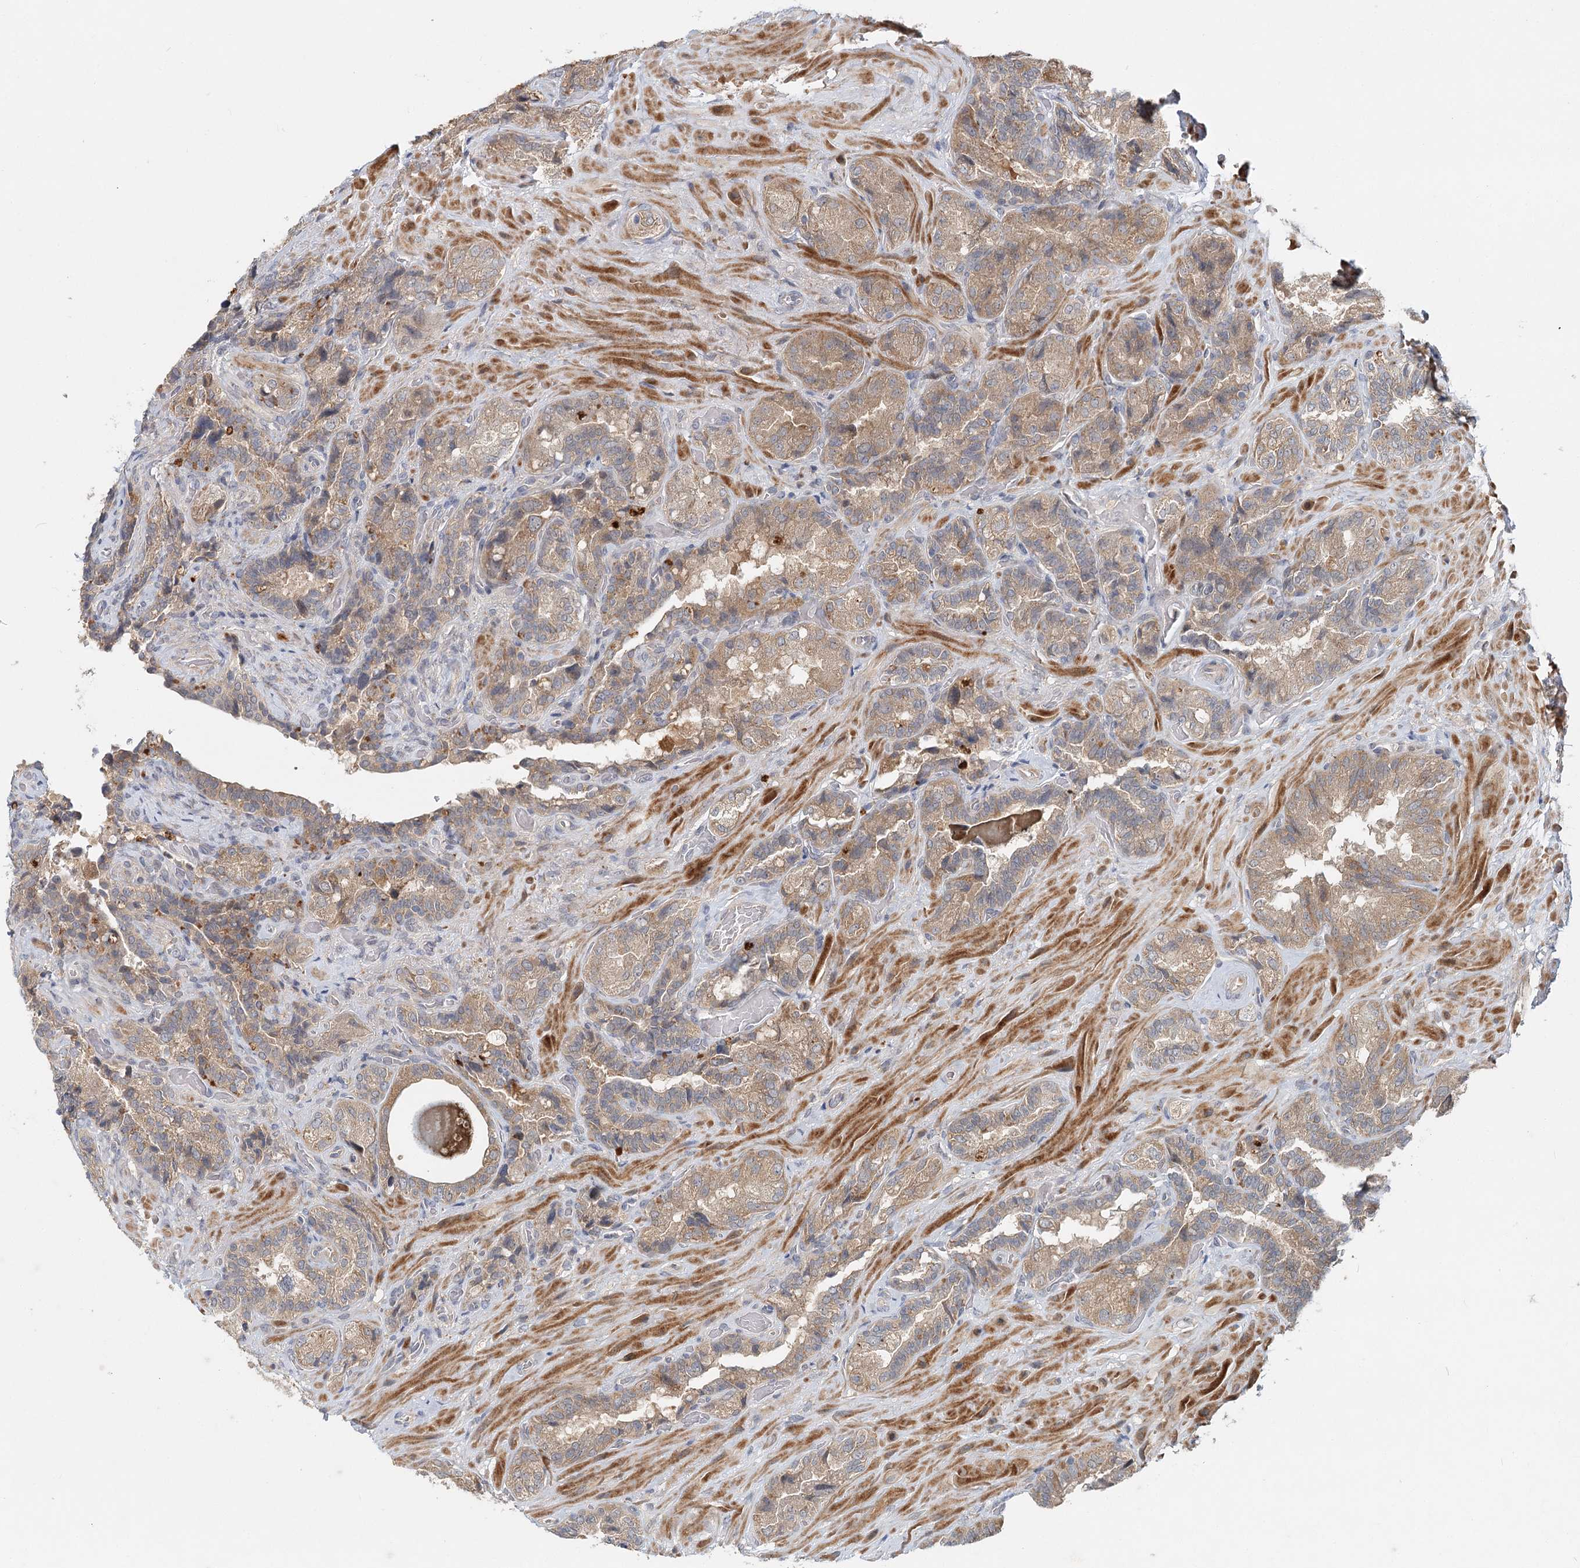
{"staining": {"intensity": "moderate", "quantity": ">75%", "location": "cytoplasmic/membranous"}, "tissue": "seminal vesicle", "cell_type": "Glandular cells", "image_type": "normal", "snomed": [{"axis": "morphology", "description": "Normal tissue, NOS"}, {"axis": "topography", "description": "Prostate and seminal vesicle, NOS"}, {"axis": "topography", "description": "Prostate"}, {"axis": "topography", "description": "Seminal veicle"}], "caption": "A histopathology image of seminal vesicle stained for a protein shows moderate cytoplasmic/membranous brown staining in glandular cells. (DAB (3,3'-diaminobenzidine) IHC with brightfield microscopy, high magnification).", "gene": "AP3B1", "patient": {"sex": "male", "age": 67}}